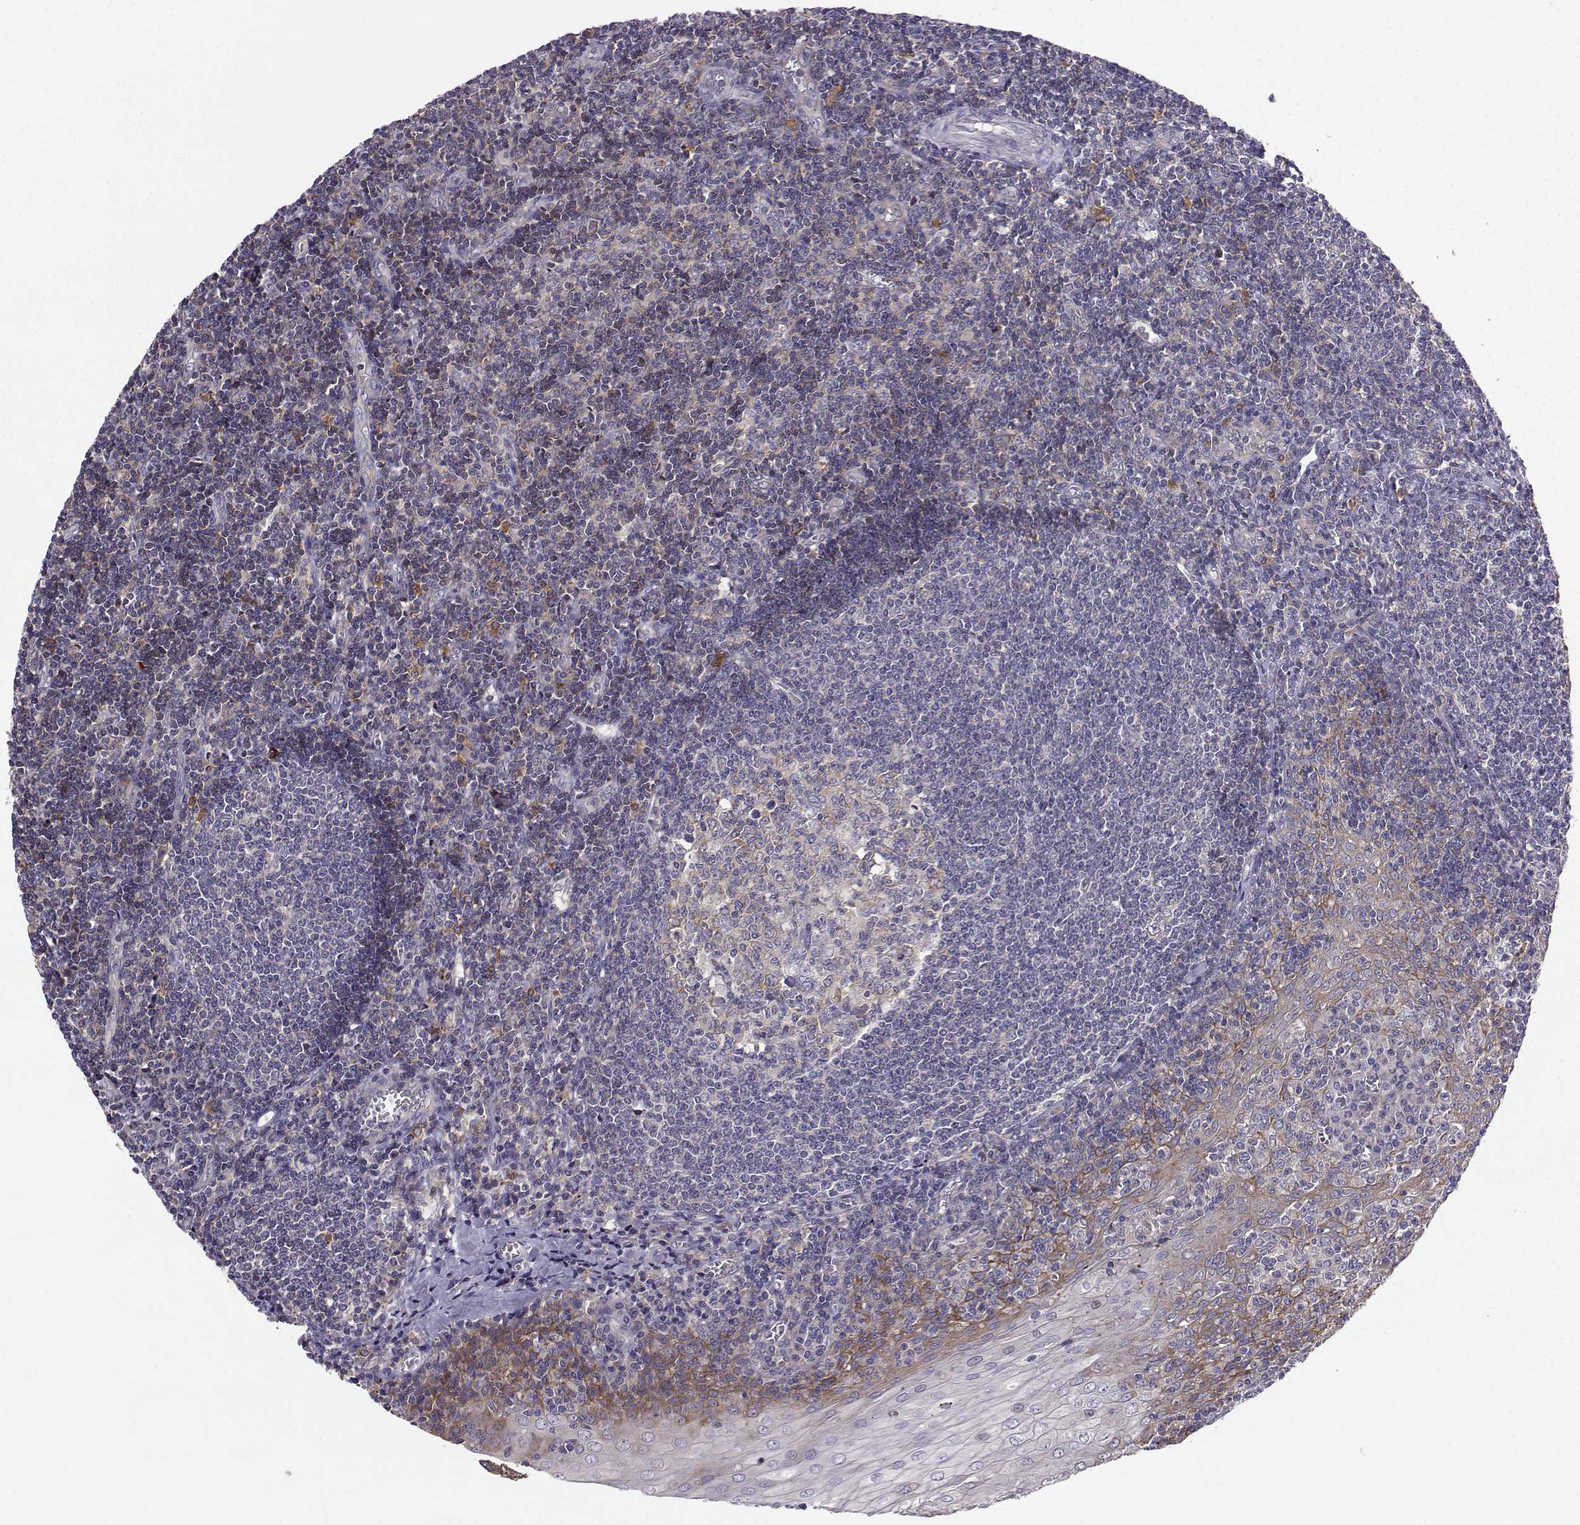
{"staining": {"intensity": "negative", "quantity": "none", "location": "none"}, "tissue": "tonsil", "cell_type": "Germinal center cells", "image_type": "normal", "snomed": [{"axis": "morphology", "description": "Normal tissue, NOS"}, {"axis": "topography", "description": "Tonsil"}], "caption": "IHC of benign tonsil demonstrates no positivity in germinal center cells. Brightfield microscopy of IHC stained with DAB (brown) and hematoxylin (blue), captured at high magnification.", "gene": "STXBP5", "patient": {"sex": "male", "age": 33}}